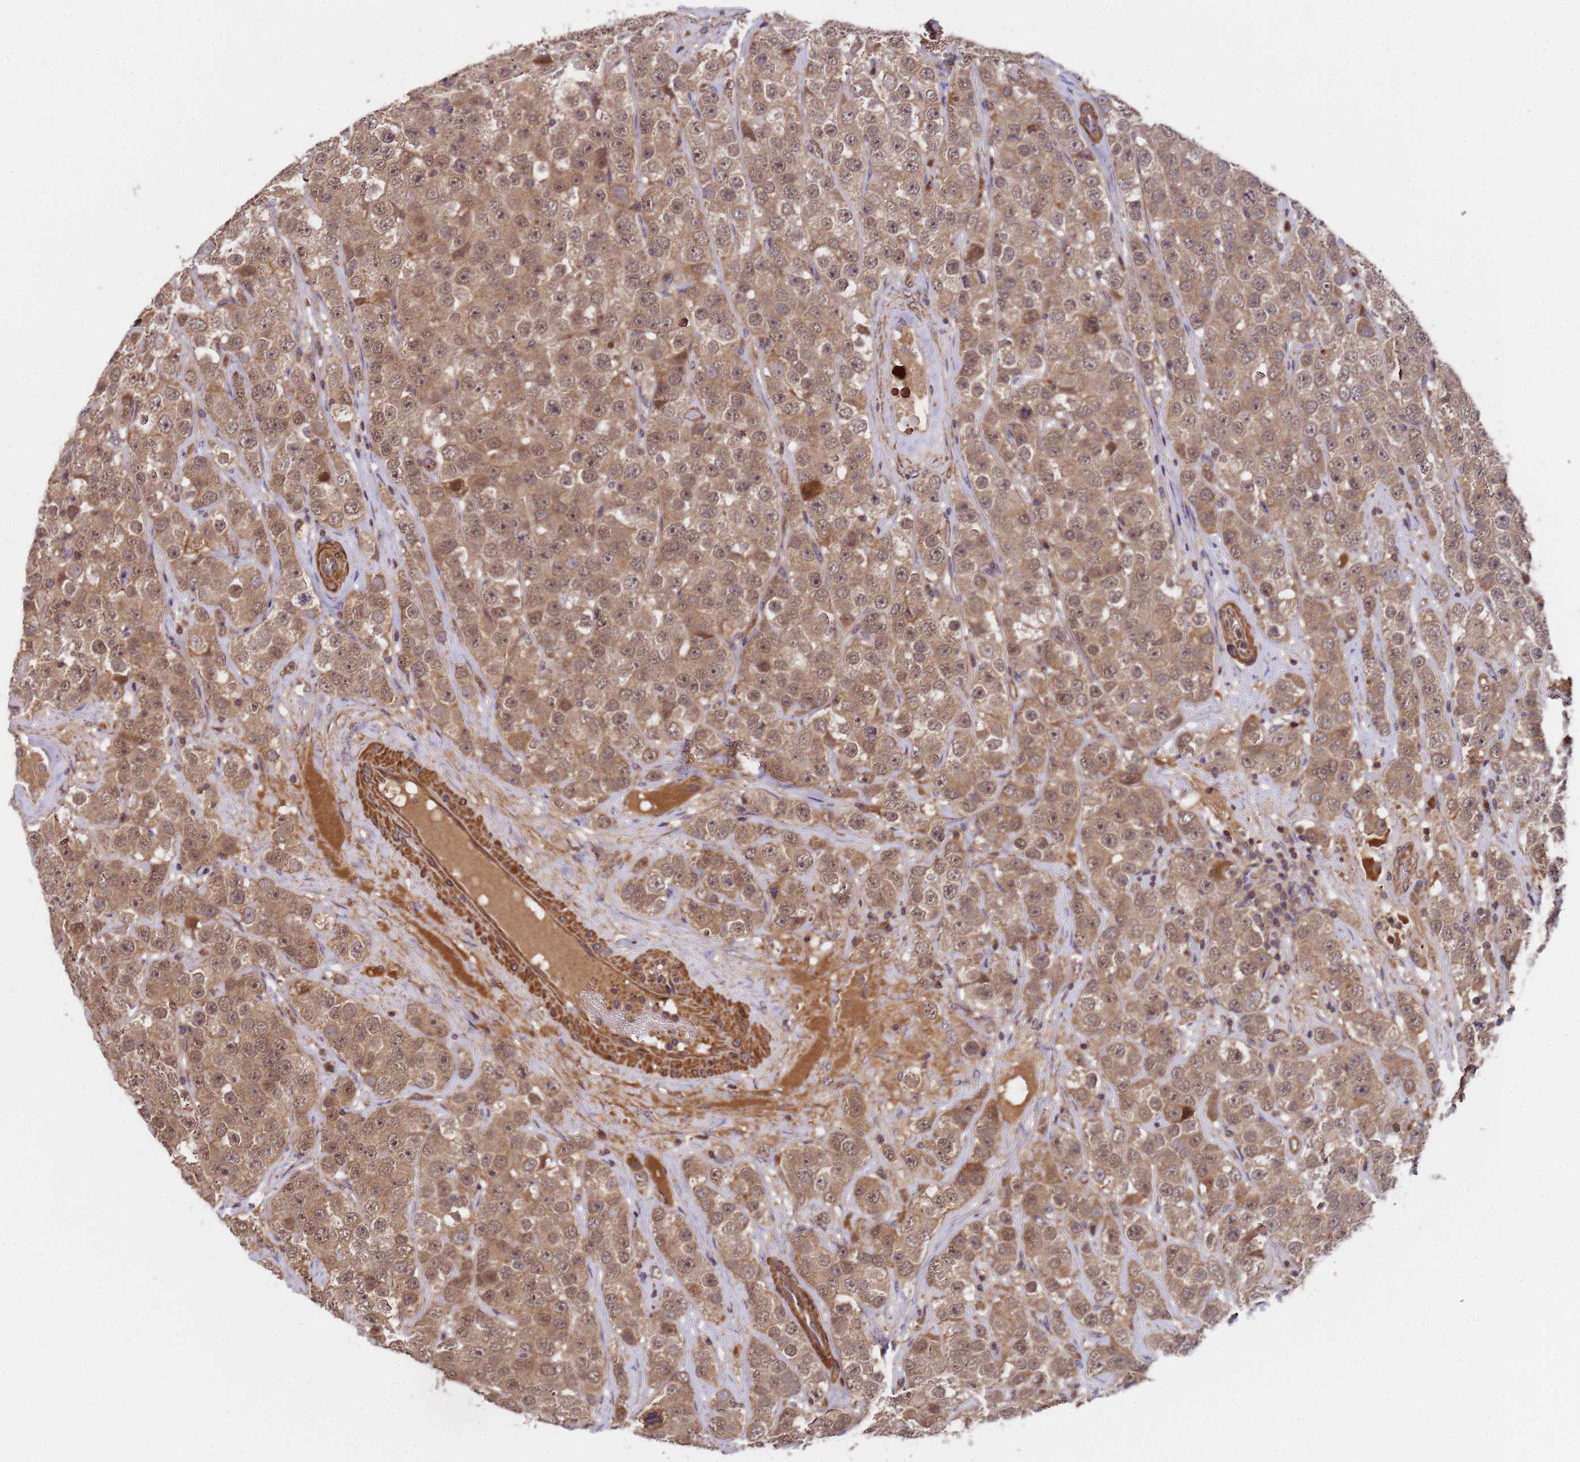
{"staining": {"intensity": "moderate", "quantity": ">75%", "location": "cytoplasmic/membranous,nuclear"}, "tissue": "testis cancer", "cell_type": "Tumor cells", "image_type": "cancer", "snomed": [{"axis": "morphology", "description": "Seminoma, NOS"}, {"axis": "topography", "description": "Testis"}], "caption": "DAB immunohistochemical staining of seminoma (testis) shows moderate cytoplasmic/membranous and nuclear protein expression in approximately >75% of tumor cells.", "gene": "GSTCD", "patient": {"sex": "male", "age": 28}}